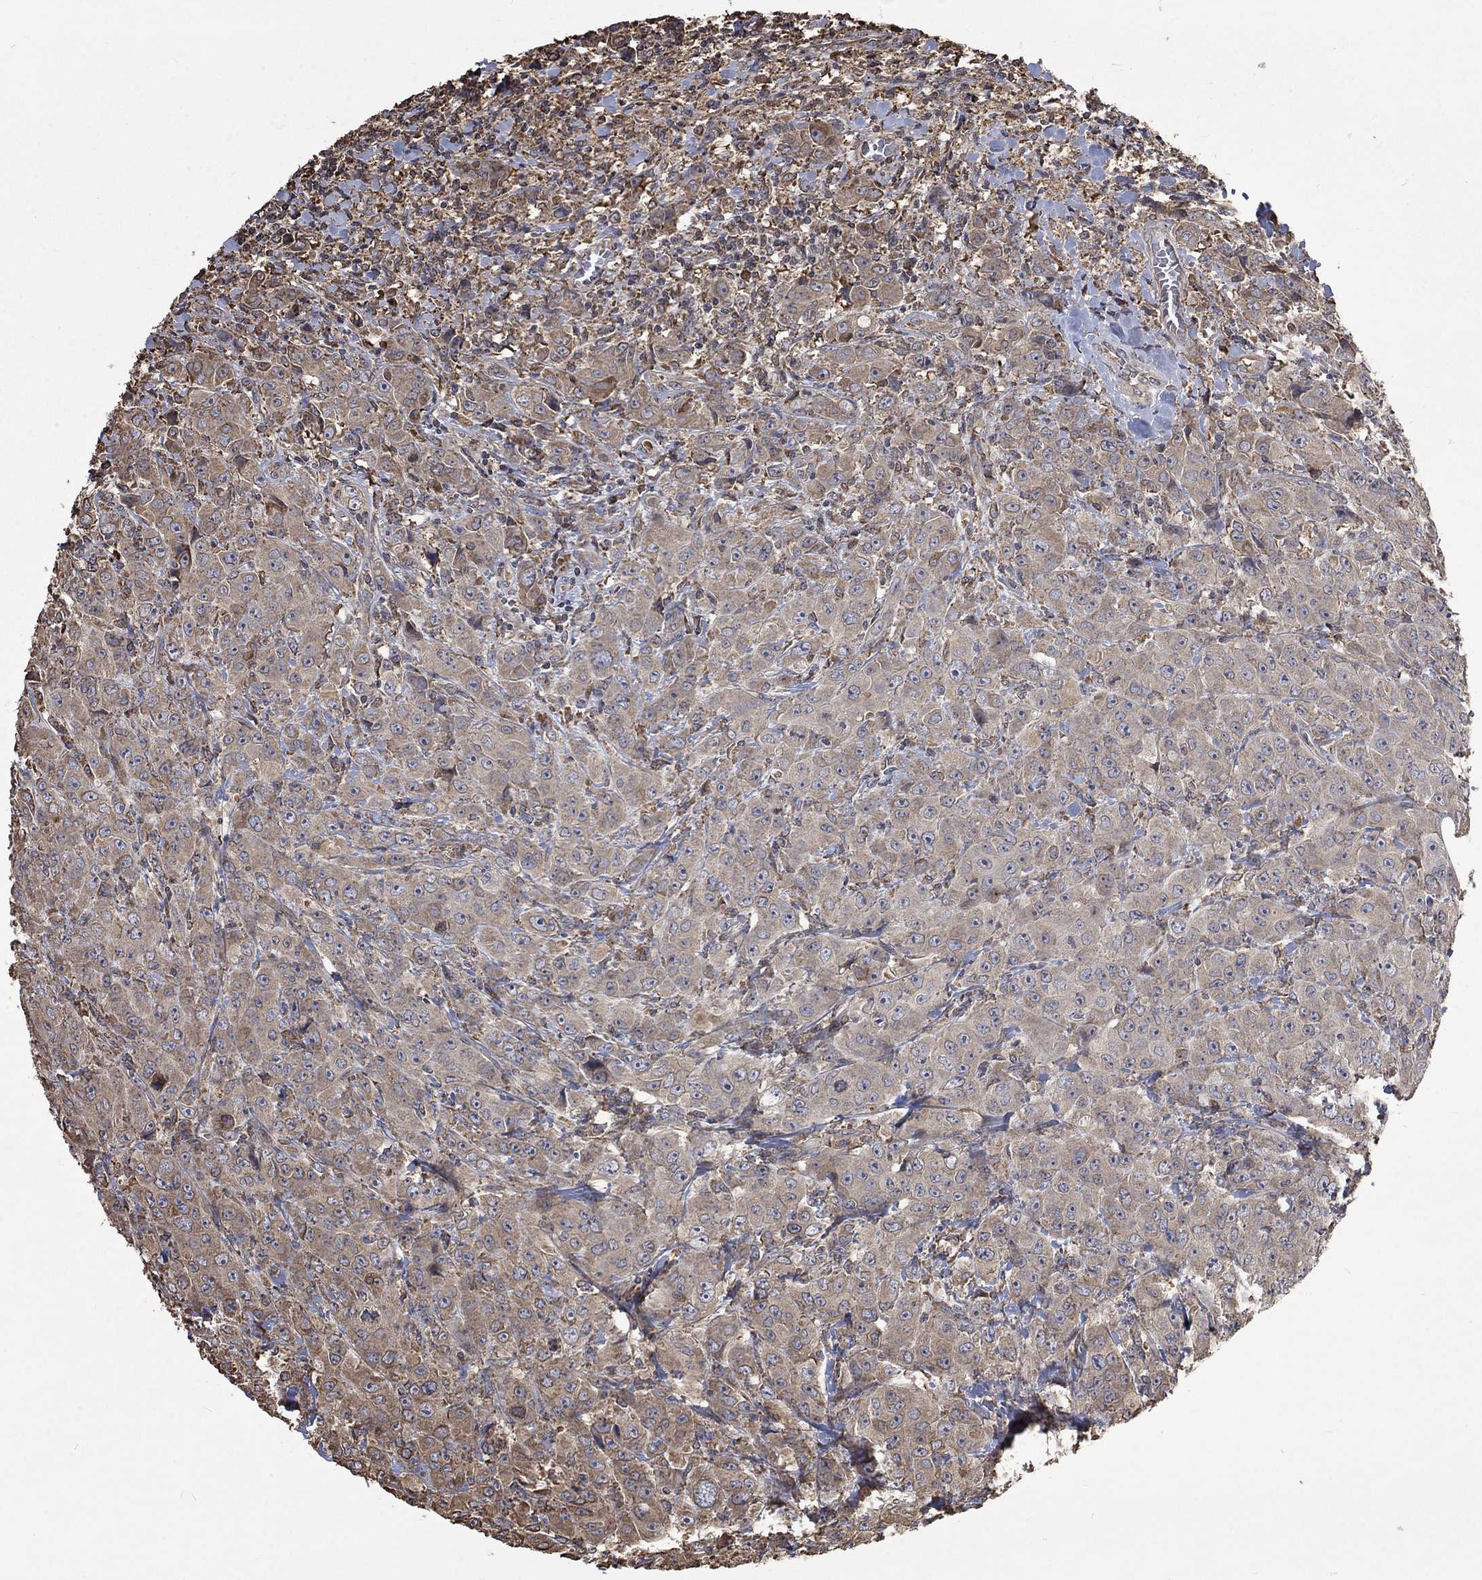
{"staining": {"intensity": "weak", "quantity": ">75%", "location": "cytoplasmic/membranous"}, "tissue": "breast cancer", "cell_type": "Tumor cells", "image_type": "cancer", "snomed": [{"axis": "morphology", "description": "Duct carcinoma"}, {"axis": "topography", "description": "Breast"}], "caption": "Breast cancer (intraductal carcinoma) stained for a protein (brown) demonstrates weak cytoplasmic/membranous positive positivity in about >75% of tumor cells.", "gene": "ESRRA", "patient": {"sex": "female", "age": 43}}